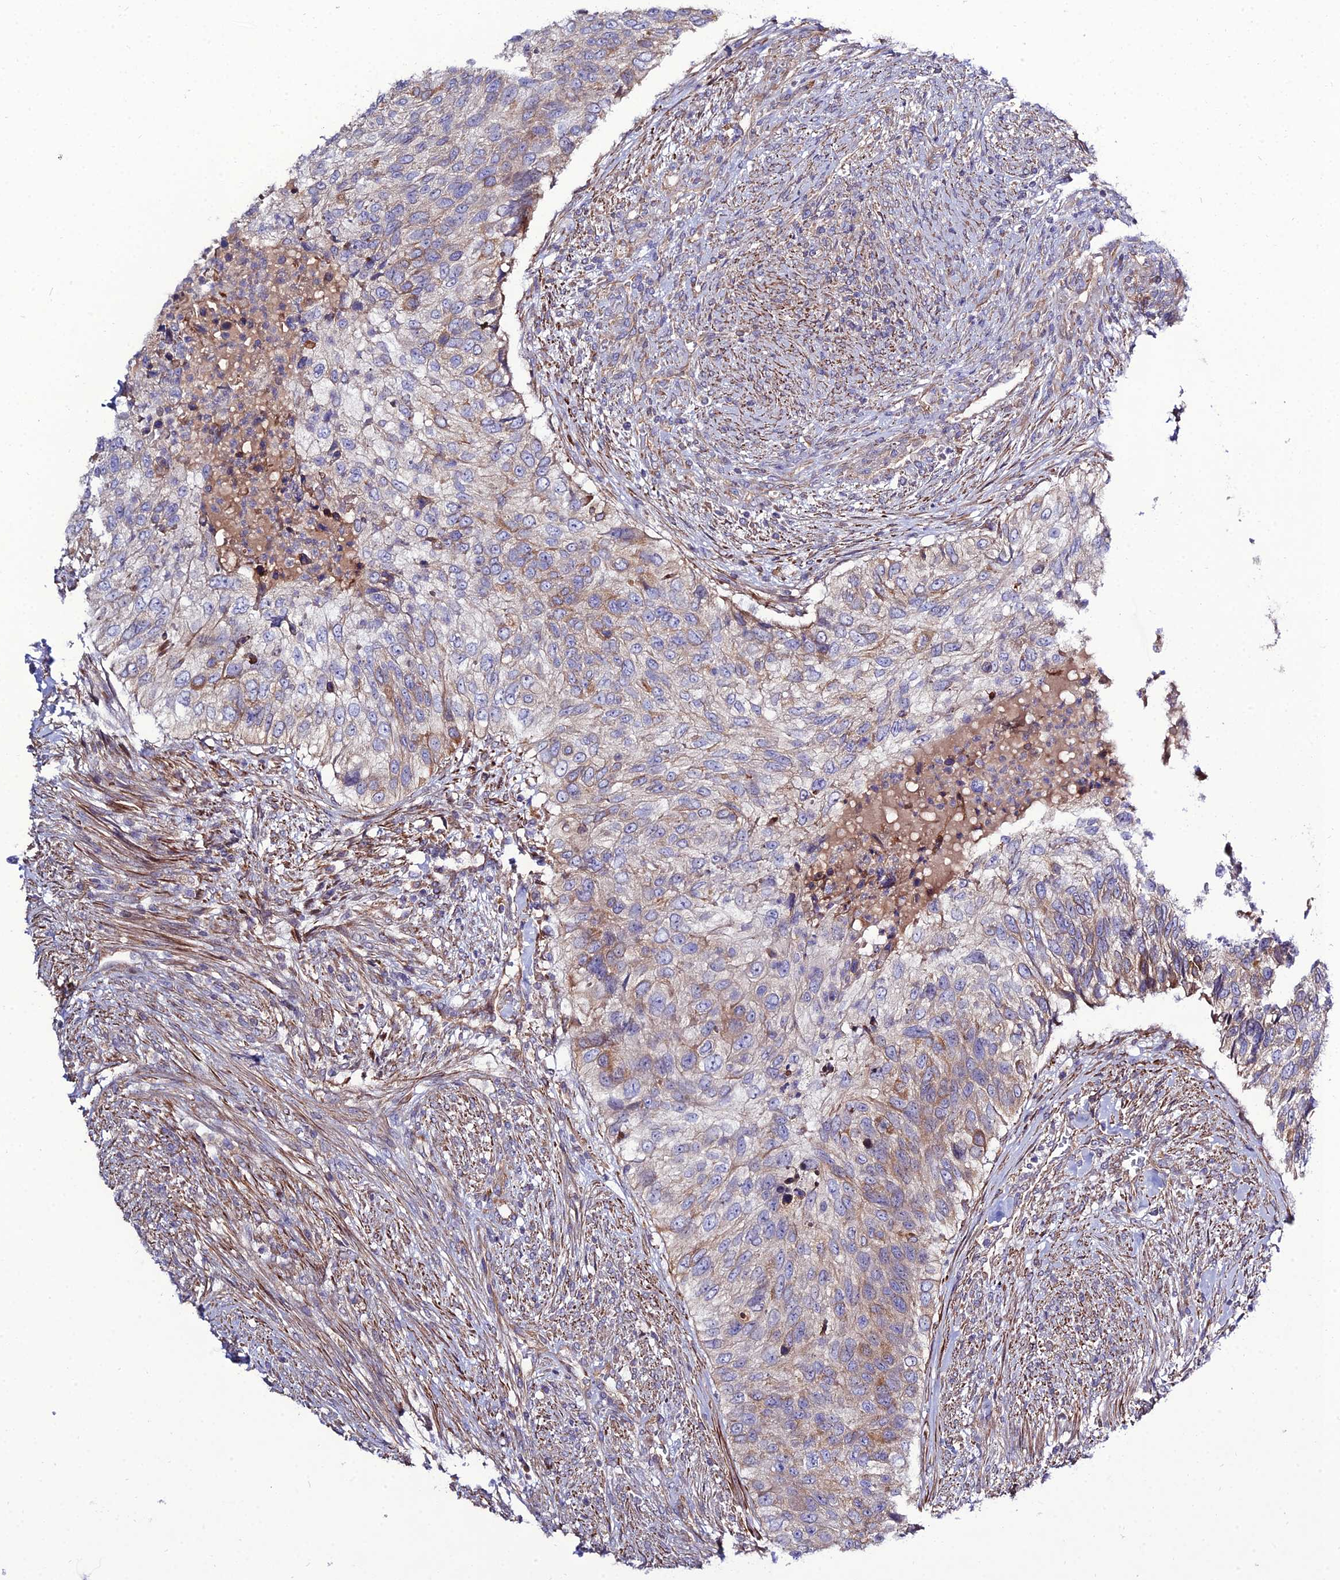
{"staining": {"intensity": "moderate", "quantity": "25%-75%", "location": "cytoplasmic/membranous"}, "tissue": "urothelial cancer", "cell_type": "Tumor cells", "image_type": "cancer", "snomed": [{"axis": "morphology", "description": "Urothelial carcinoma, High grade"}, {"axis": "topography", "description": "Urinary bladder"}], "caption": "Immunohistochemistry histopathology image of human urothelial cancer stained for a protein (brown), which shows medium levels of moderate cytoplasmic/membranous staining in about 25%-75% of tumor cells.", "gene": "ARL6IP1", "patient": {"sex": "female", "age": 60}}